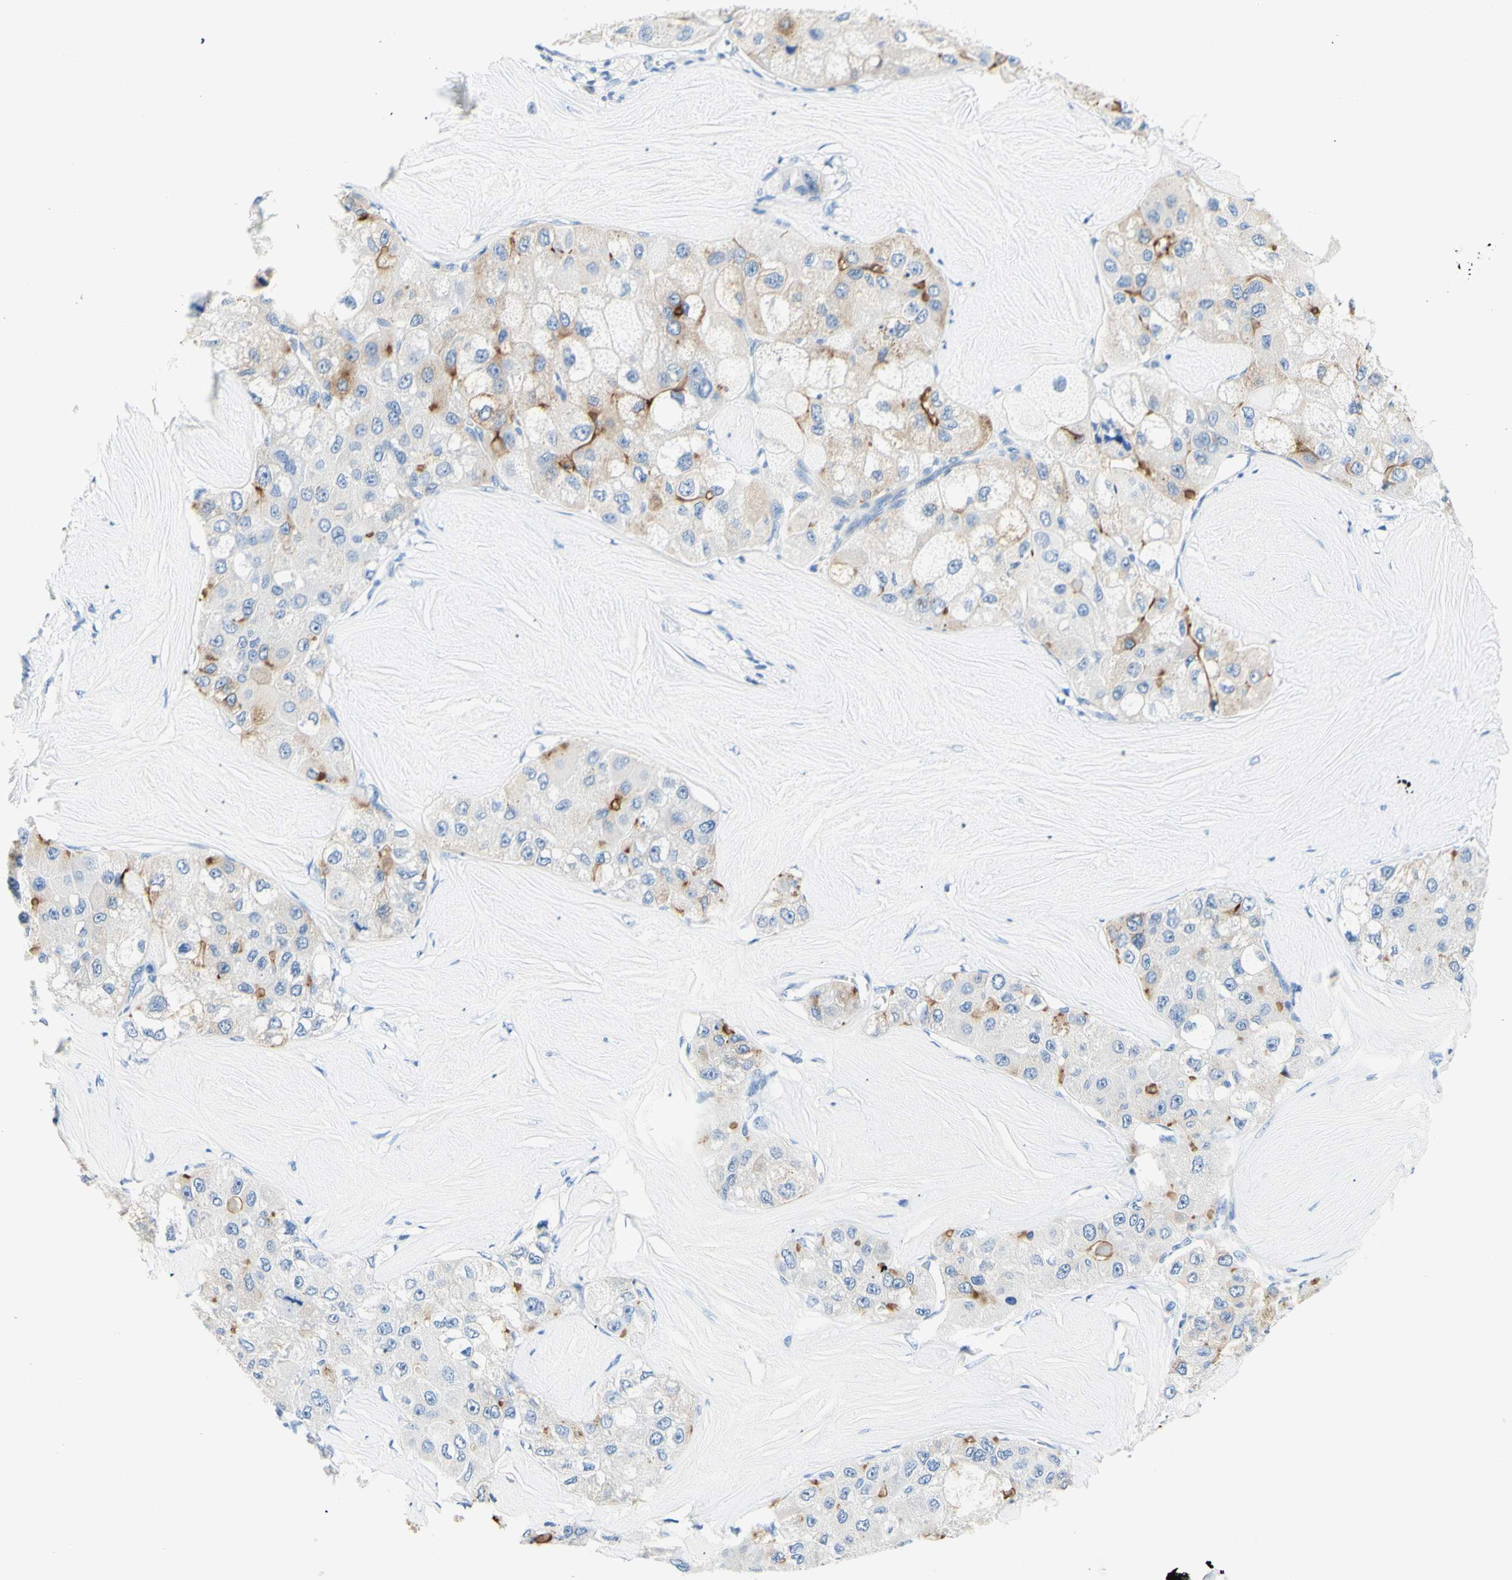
{"staining": {"intensity": "weak", "quantity": "<25%", "location": "cytoplasmic/membranous"}, "tissue": "liver cancer", "cell_type": "Tumor cells", "image_type": "cancer", "snomed": [{"axis": "morphology", "description": "Carcinoma, Hepatocellular, NOS"}, {"axis": "topography", "description": "Liver"}], "caption": "Immunohistochemistry of human hepatocellular carcinoma (liver) reveals no staining in tumor cells.", "gene": "HPCA", "patient": {"sex": "male", "age": 80}}